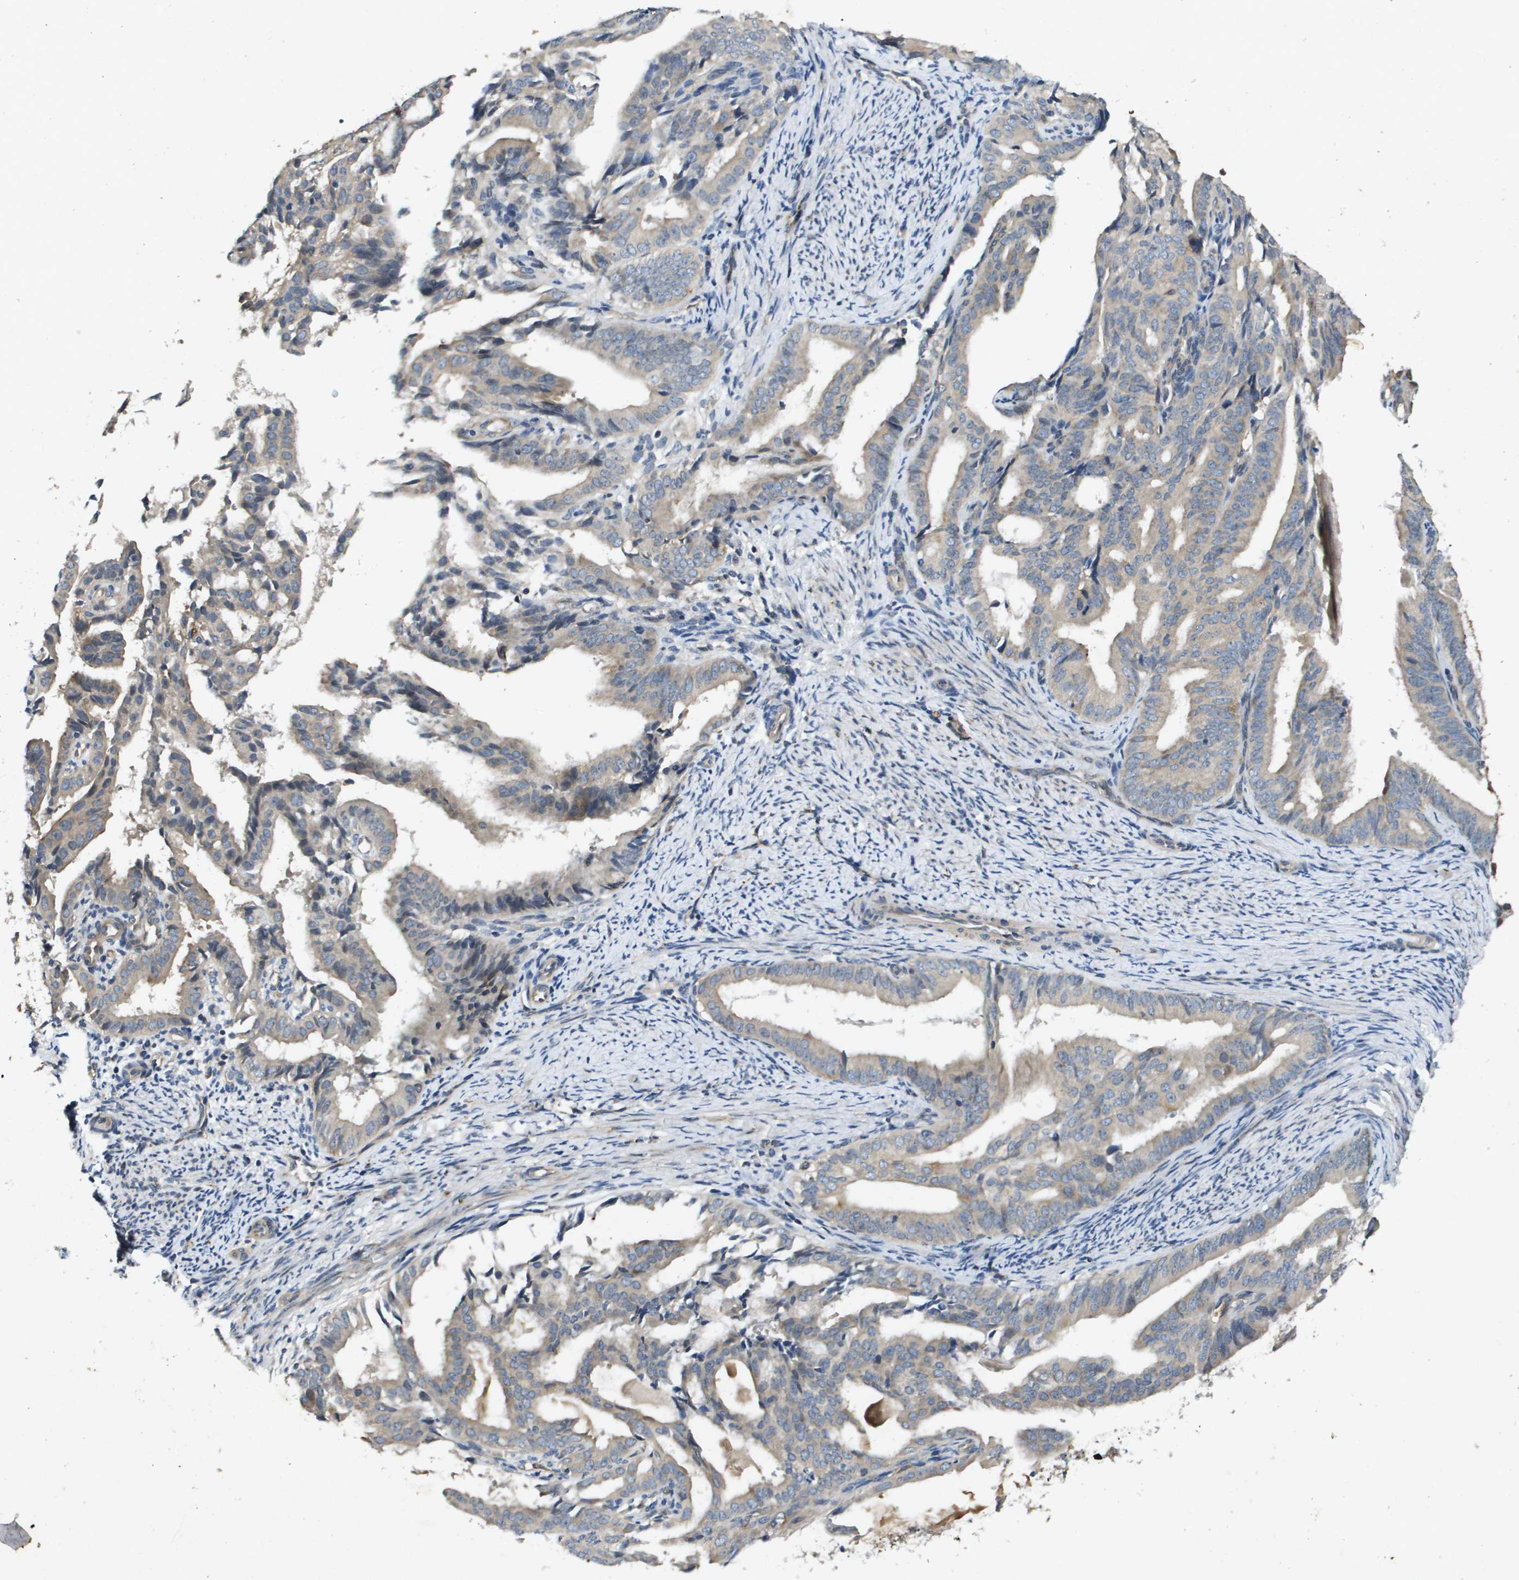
{"staining": {"intensity": "weak", "quantity": ">75%", "location": "cytoplasmic/membranous"}, "tissue": "endometrial cancer", "cell_type": "Tumor cells", "image_type": "cancer", "snomed": [{"axis": "morphology", "description": "Adenocarcinoma, NOS"}, {"axis": "topography", "description": "Endometrium"}], "caption": "Brown immunohistochemical staining in human endometrial cancer (adenocarcinoma) displays weak cytoplasmic/membranous staining in about >75% of tumor cells.", "gene": "PGAP3", "patient": {"sex": "female", "age": 58}}